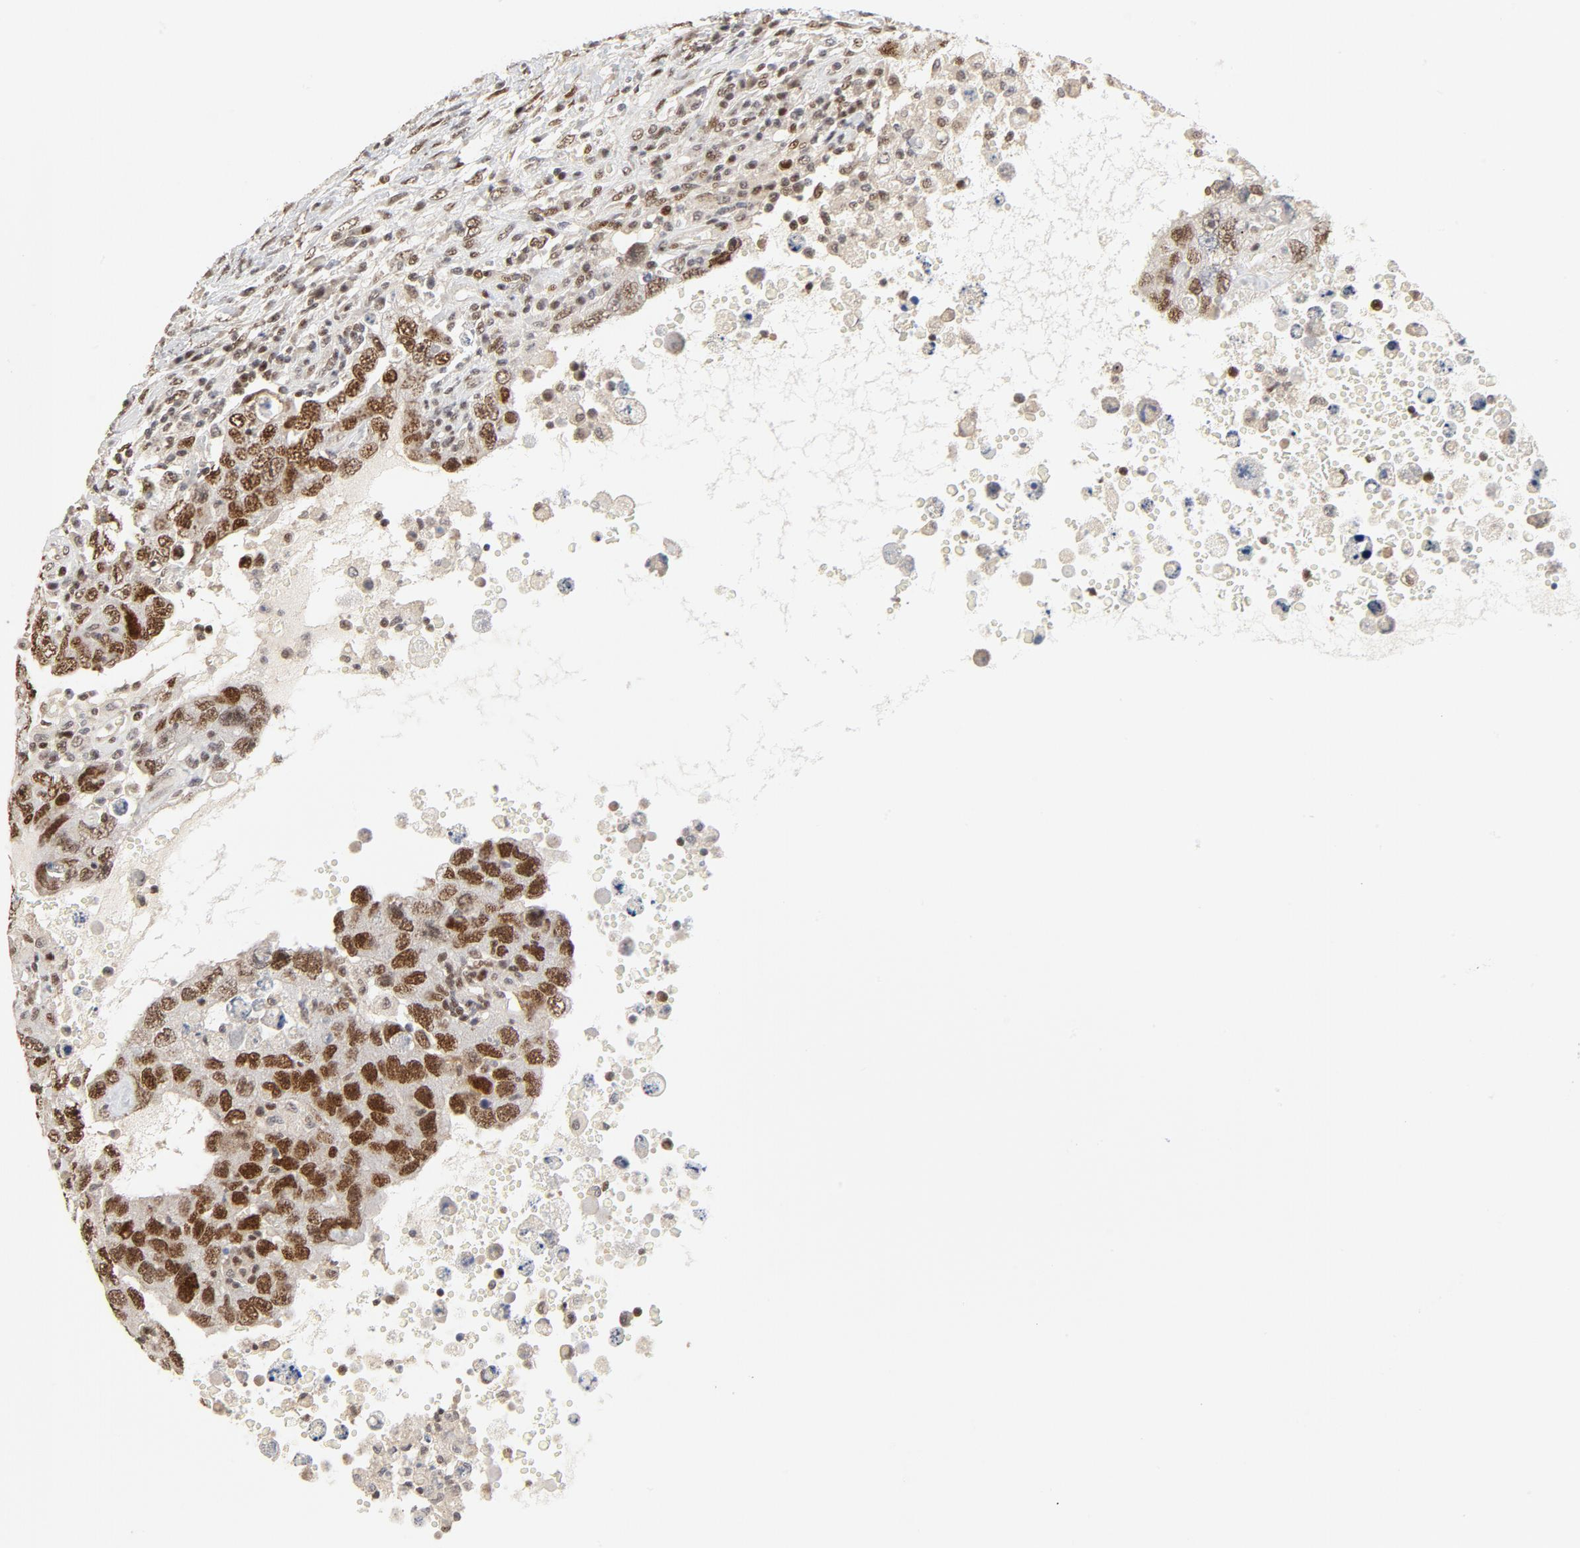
{"staining": {"intensity": "moderate", "quantity": ">75%", "location": "nuclear"}, "tissue": "testis cancer", "cell_type": "Tumor cells", "image_type": "cancer", "snomed": [{"axis": "morphology", "description": "Carcinoma, Embryonal, NOS"}, {"axis": "topography", "description": "Testis"}], "caption": "About >75% of tumor cells in testis cancer (embryonal carcinoma) reveal moderate nuclear protein expression as visualized by brown immunohistochemical staining.", "gene": "GTF2I", "patient": {"sex": "male", "age": 26}}